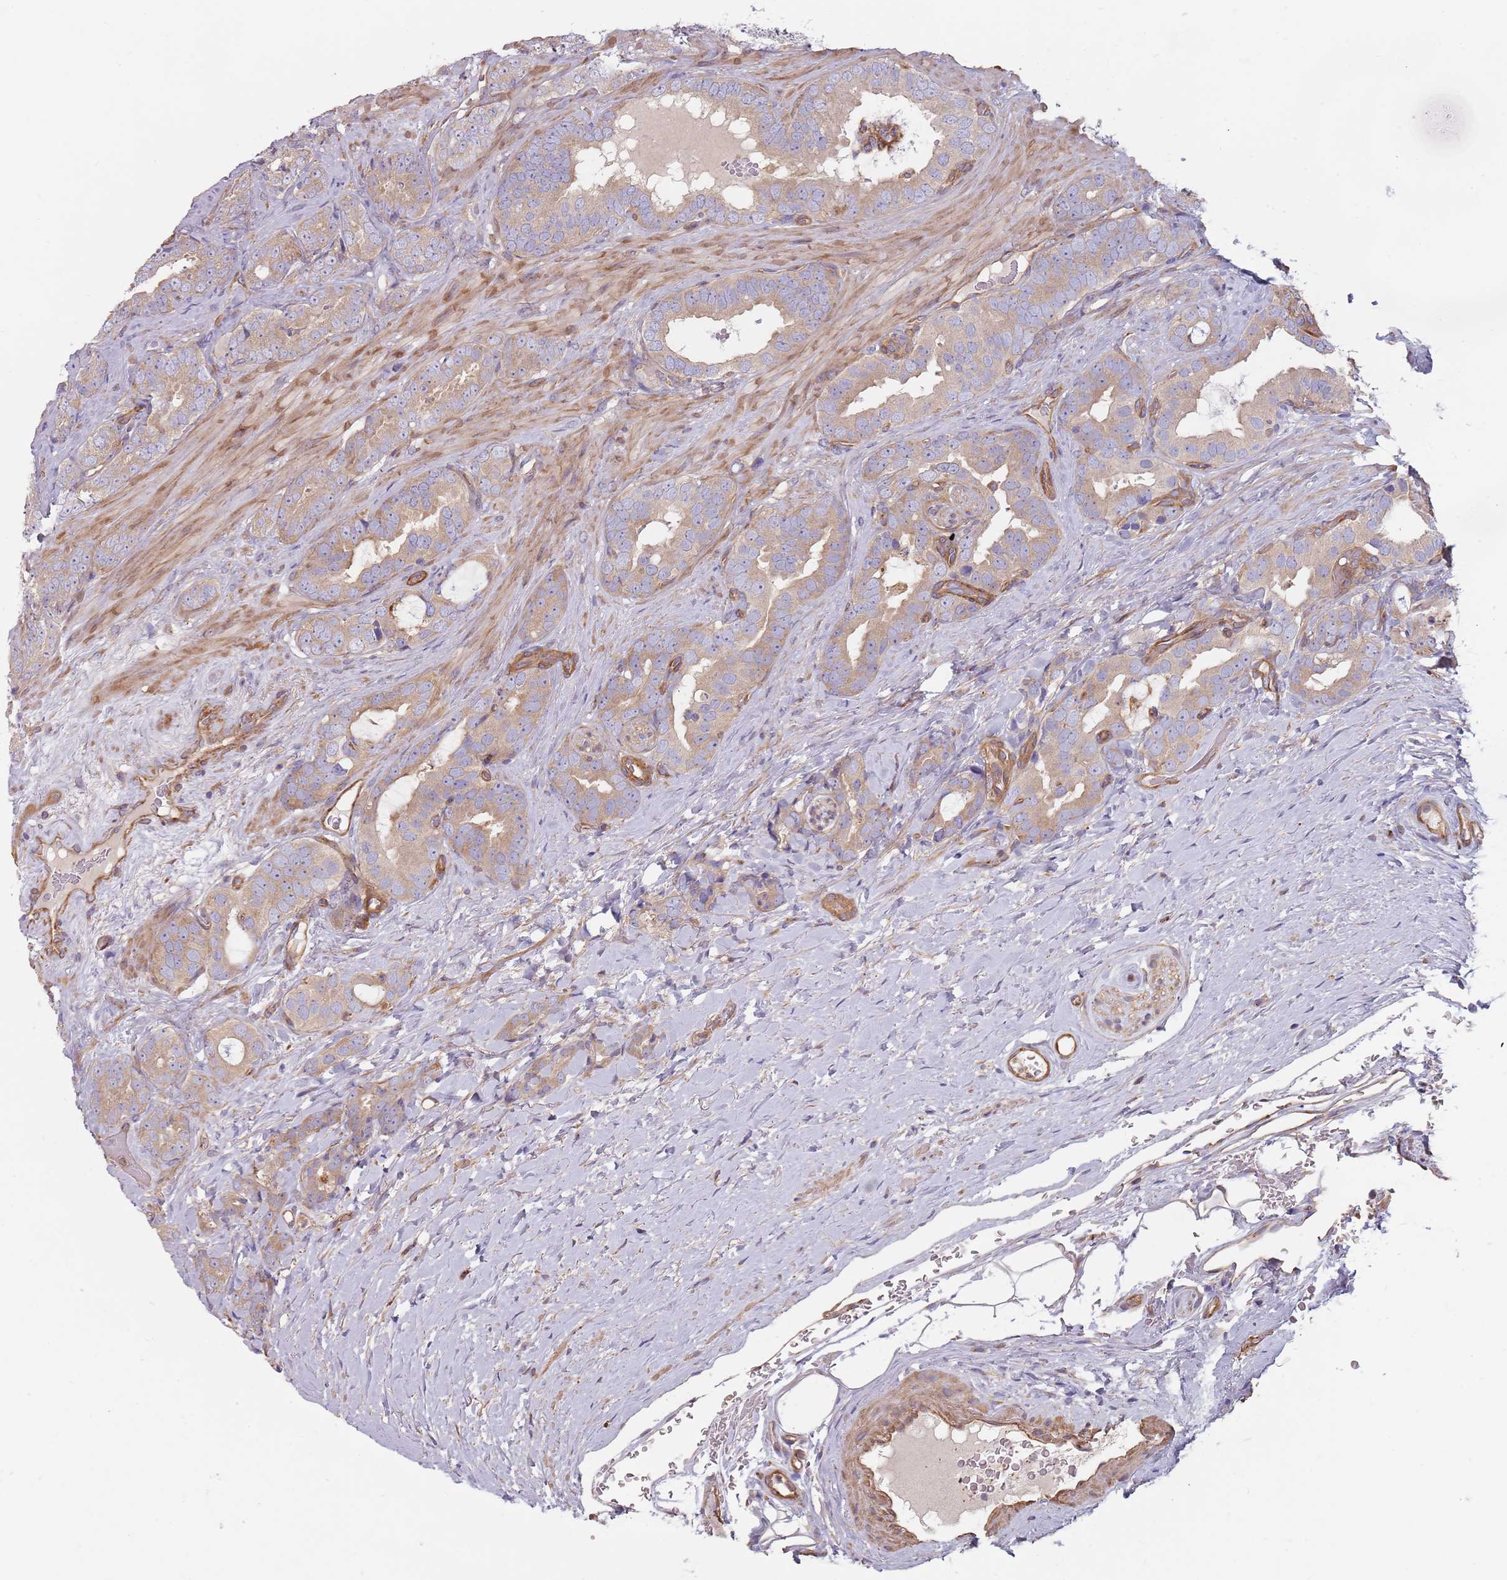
{"staining": {"intensity": "weak", "quantity": "25%-75%", "location": "cytoplasmic/membranous"}, "tissue": "prostate cancer", "cell_type": "Tumor cells", "image_type": "cancer", "snomed": [{"axis": "morphology", "description": "Adenocarcinoma, High grade"}, {"axis": "topography", "description": "Prostate"}], "caption": "Immunohistochemical staining of prostate cancer demonstrates low levels of weak cytoplasmic/membranous staining in about 25%-75% of tumor cells. The protein of interest is shown in brown color, while the nuclei are stained blue.", "gene": "SPDL1", "patient": {"sex": "male", "age": 71}}